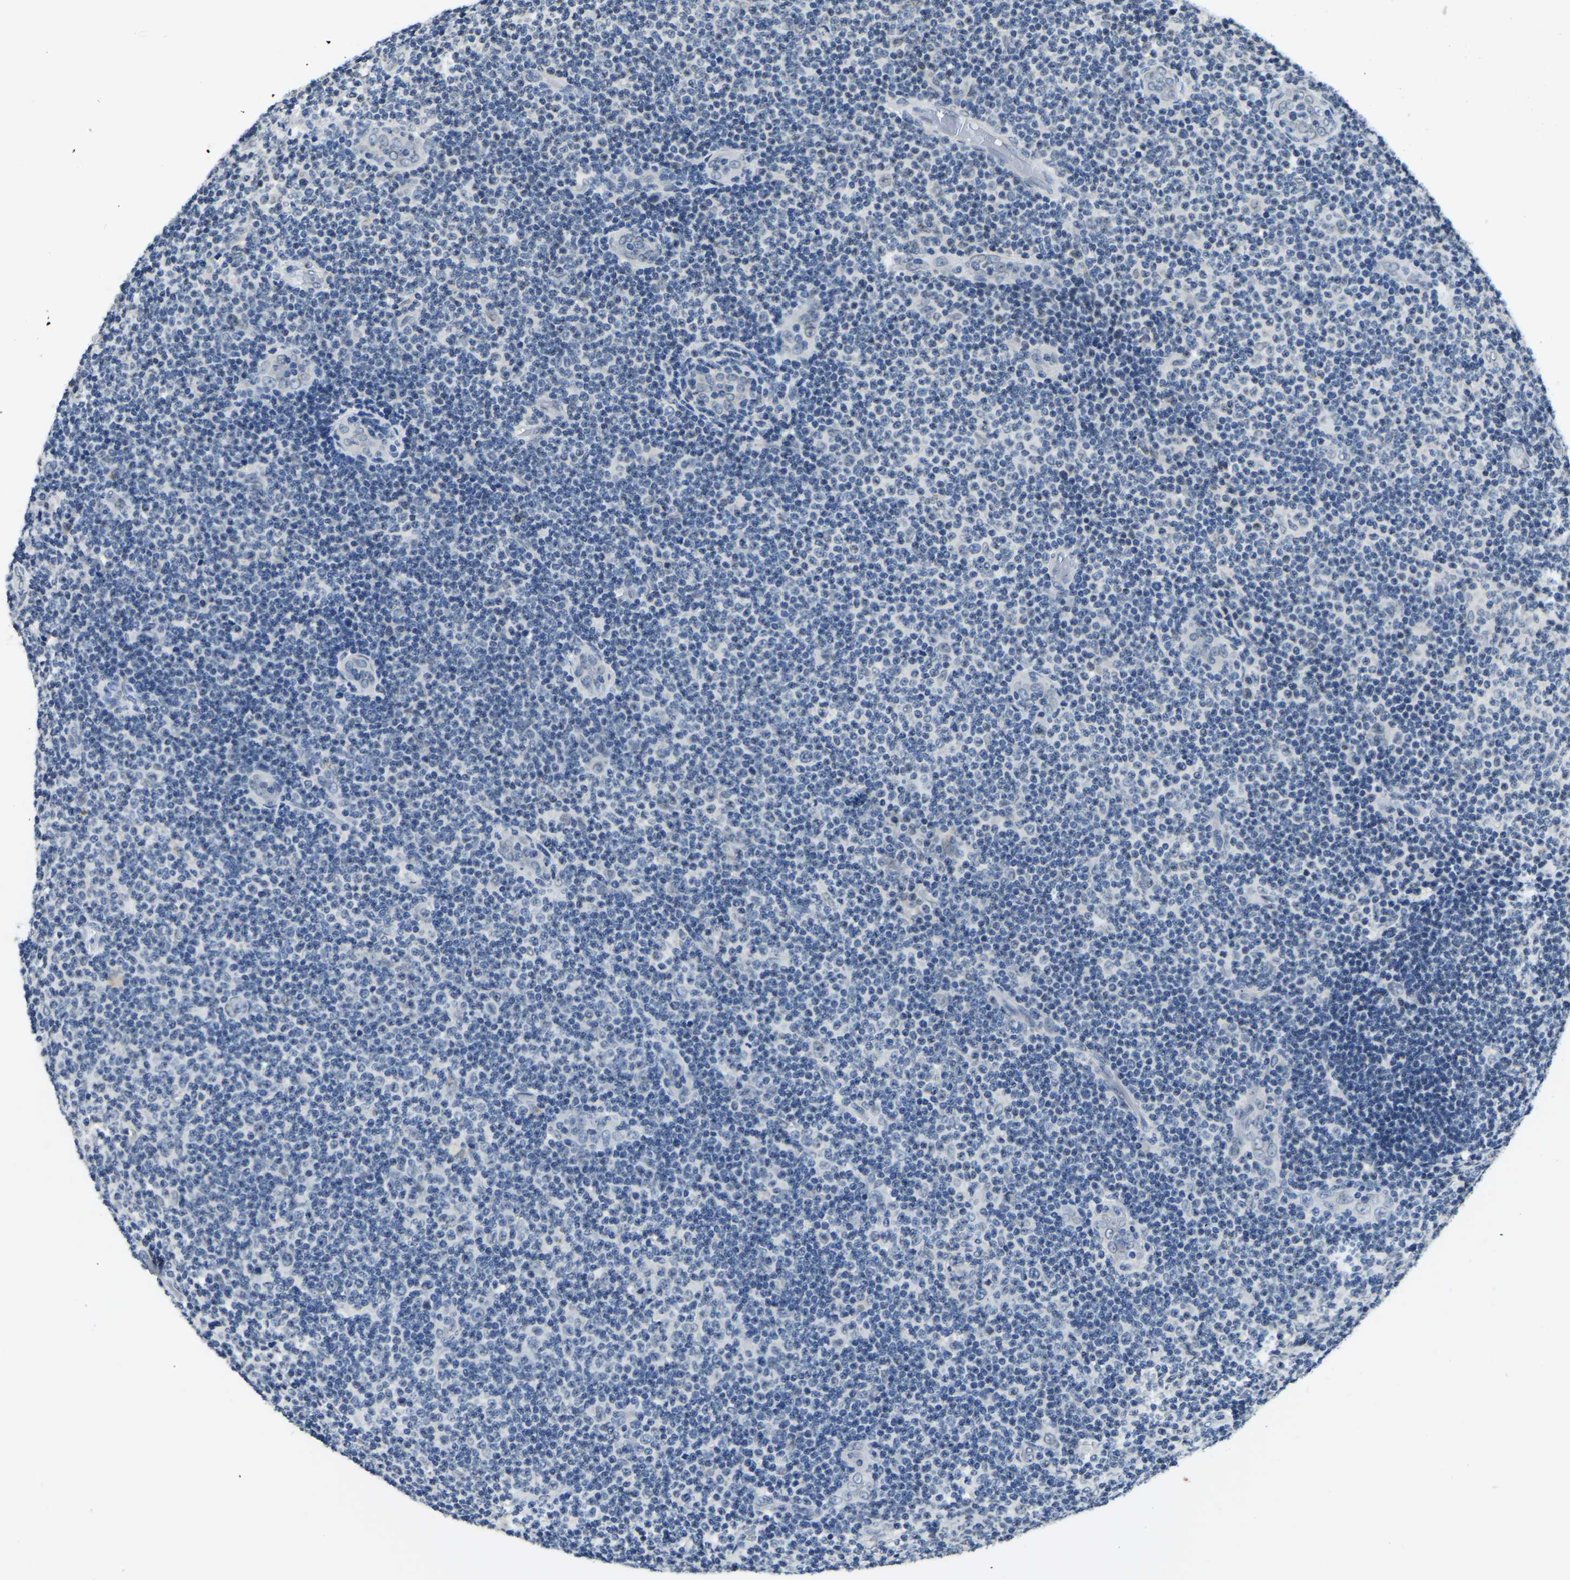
{"staining": {"intensity": "negative", "quantity": "none", "location": "none"}, "tissue": "lymphoma", "cell_type": "Tumor cells", "image_type": "cancer", "snomed": [{"axis": "morphology", "description": "Malignant lymphoma, non-Hodgkin's type, Low grade"}, {"axis": "topography", "description": "Lymph node"}], "caption": "There is no significant positivity in tumor cells of lymphoma.", "gene": "RANBP2", "patient": {"sex": "male", "age": 83}}